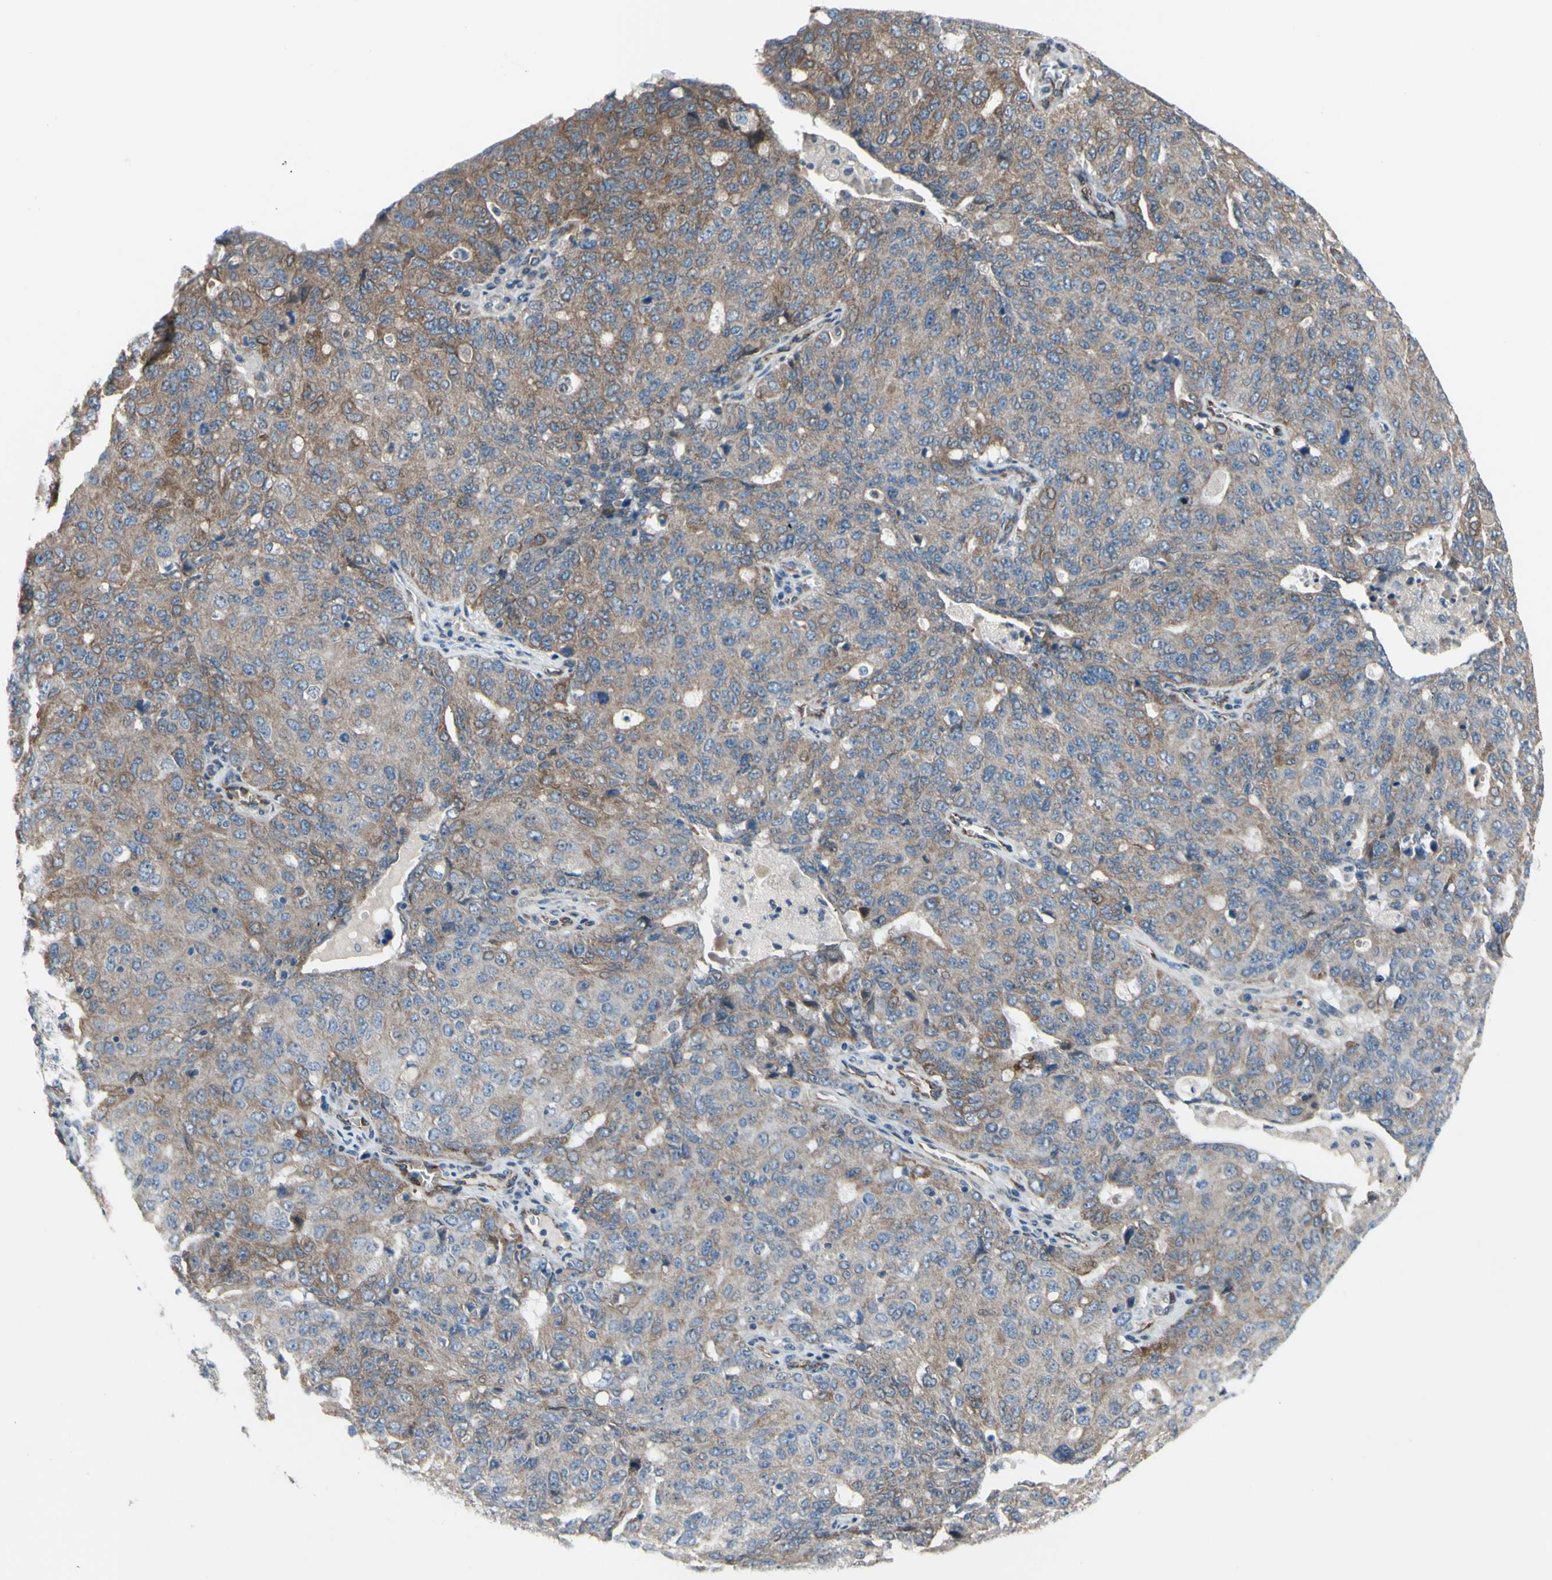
{"staining": {"intensity": "moderate", "quantity": ">75%", "location": "cytoplasmic/membranous"}, "tissue": "ovarian cancer", "cell_type": "Tumor cells", "image_type": "cancer", "snomed": [{"axis": "morphology", "description": "Carcinoma, endometroid"}, {"axis": "topography", "description": "Ovary"}], "caption": "A photomicrograph of endometroid carcinoma (ovarian) stained for a protein shows moderate cytoplasmic/membranous brown staining in tumor cells.", "gene": "GRAMD2B", "patient": {"sex": "female", "age": 62}}